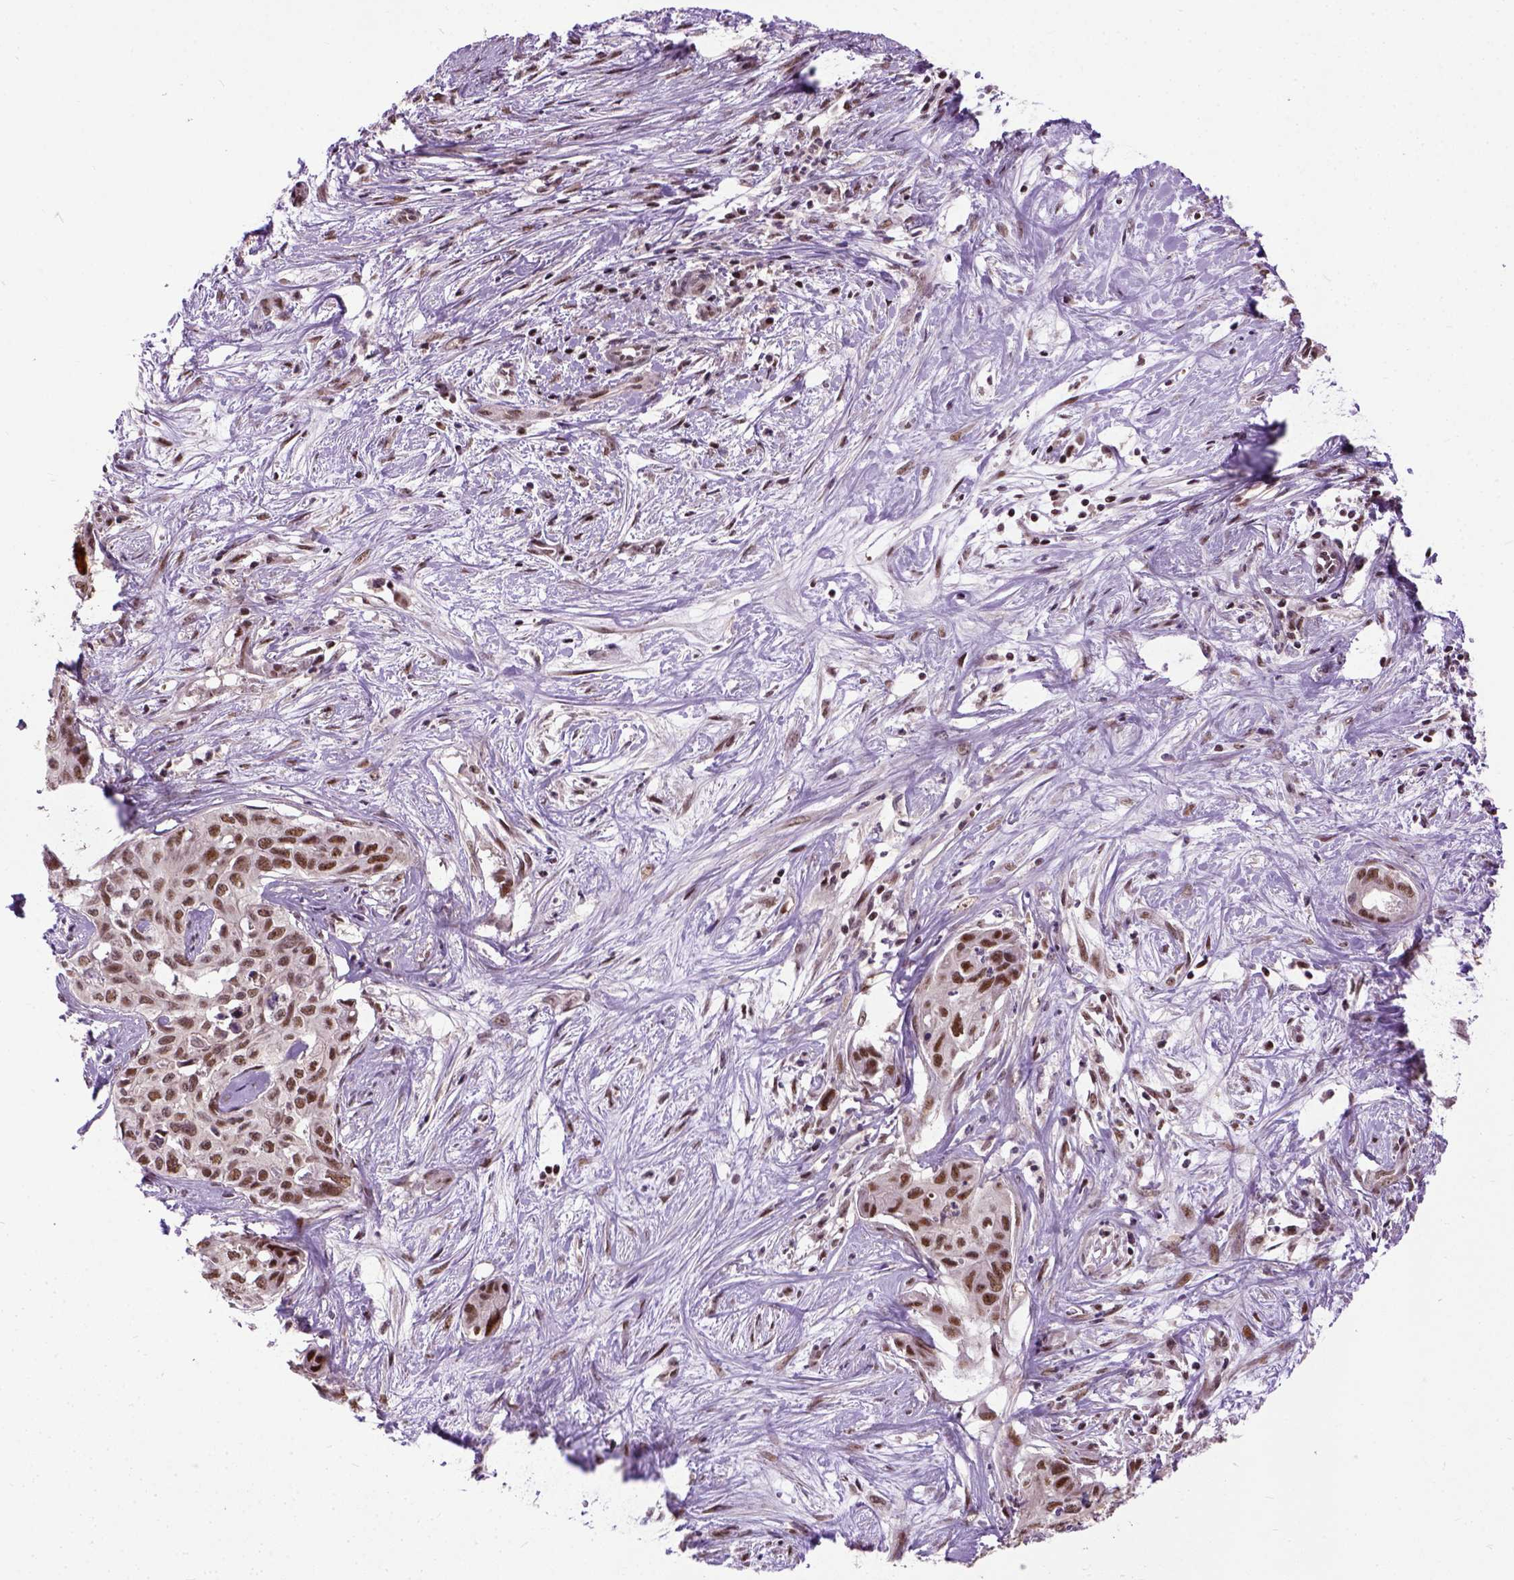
{"staining": {"intensity": "moderate", "quantity": ">75%", "location": "nuclear"}, "tissue": "liver cancer", "cell_type": "Tumor cells", "image_type": "cancer", "snomed": [{"axis": "morphology", "description": "Cholangiocarcinoma"}, {"axis": "topography", "description": "Liver"}], "caption": "This photomicrograph reveals immunohistochemistry staining of liver cancer (cholangiocarcinoma), with medium moderate nuclear expression in approximately >75% of tumor cells.", "gene": "UBA3", "patient": {"sex": "female", "age": 65}}